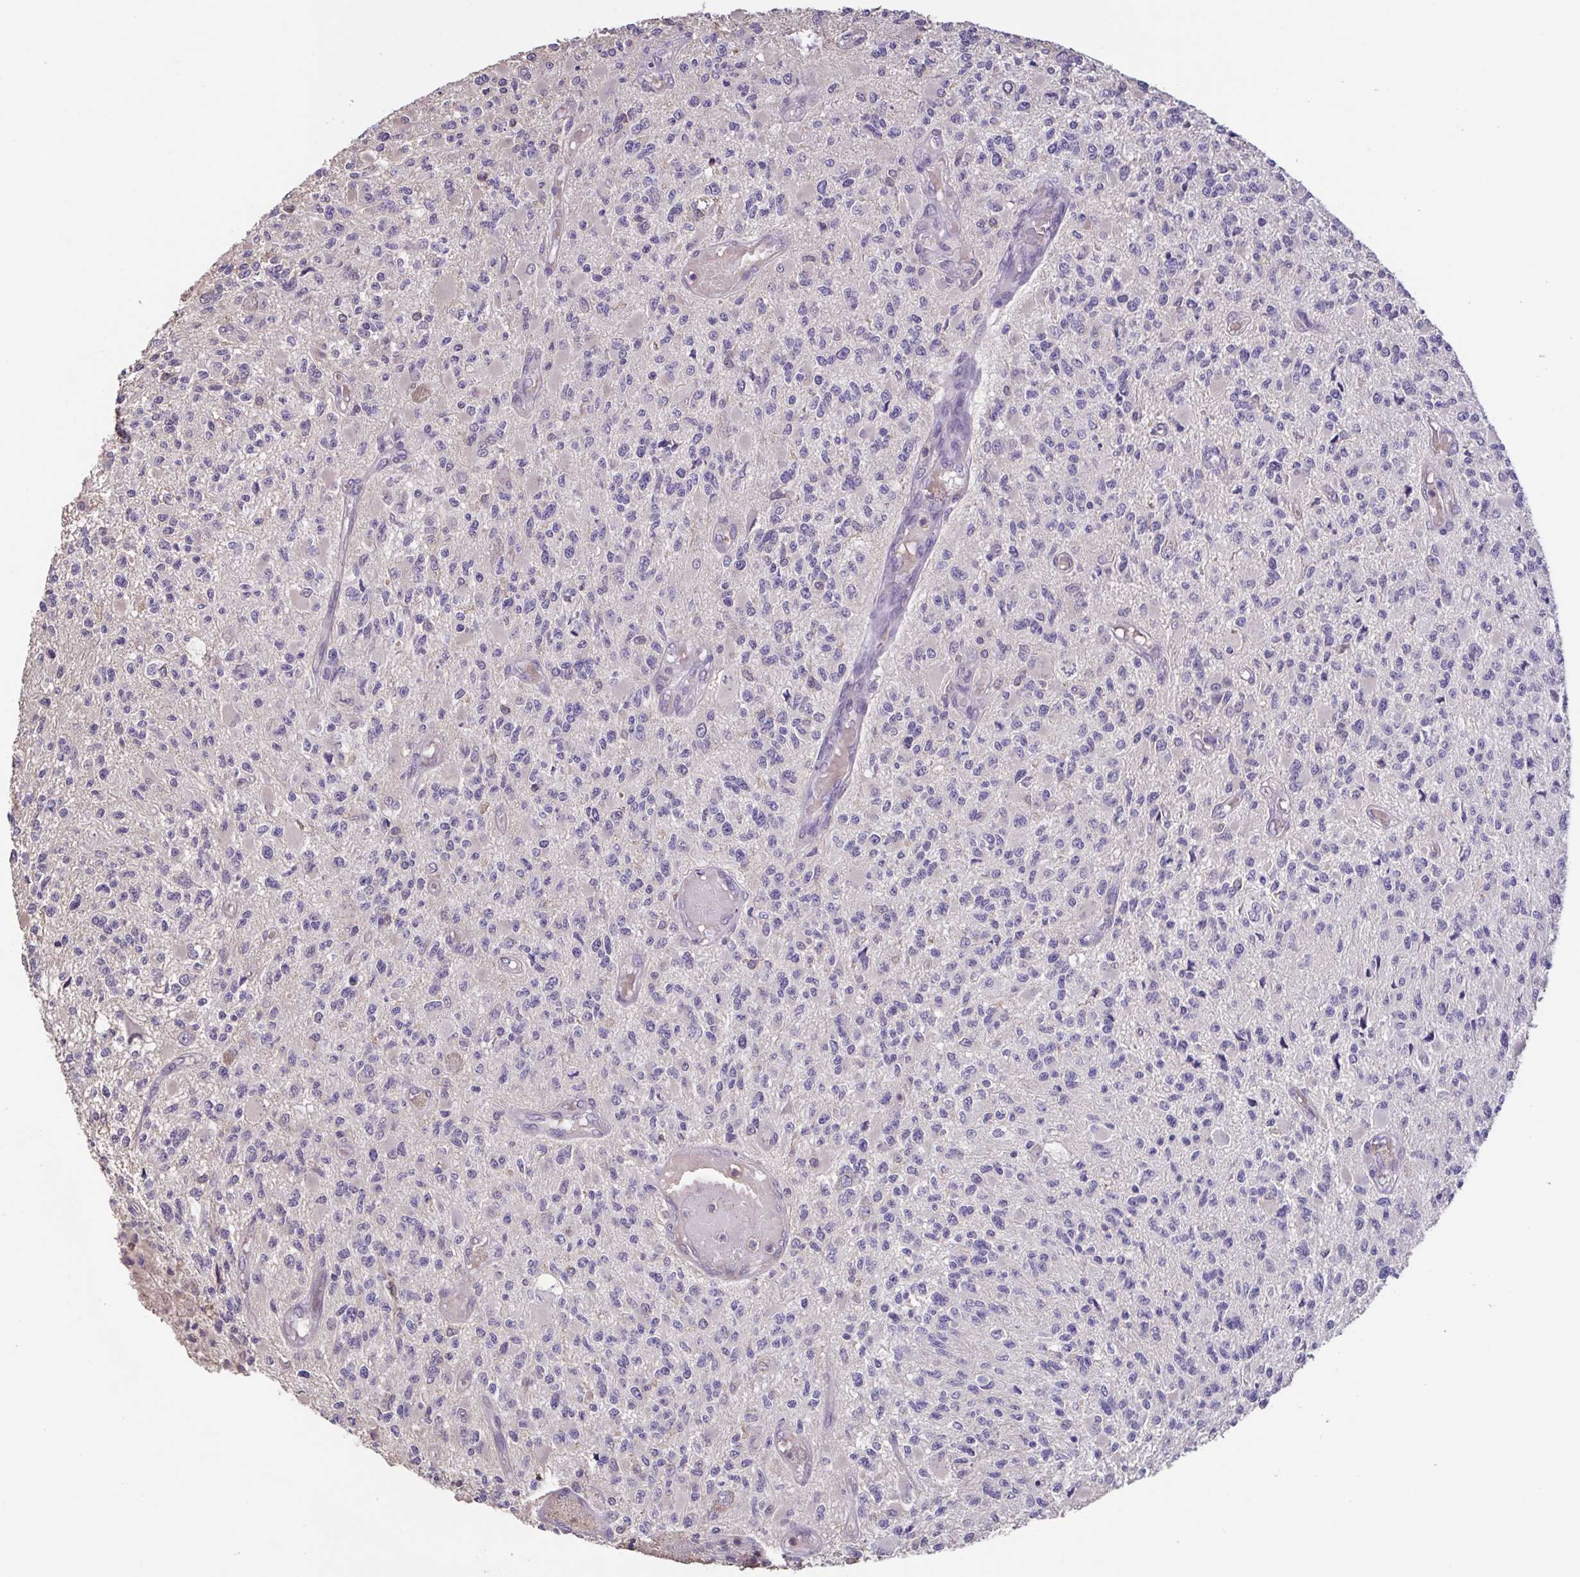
{"staining": {"intensity": "negative", "quantity": "none", "location": "none"}, "tissue": "glioma", "cell_type": "Tumor cells", "image_type": "cancer", "snomed": [{"axis": "morphology", "description": "Glioma, malignant, High grade"}, {"axis": "topography", "description": "Brain"}], "caption": "DAB immunohistochemical staining of glioma shows no significant expression in tumor cells. The staining is performed using DAB brown chromogen with nuclei counter-stained in using hematoxylin.", "gene": "ACTRT2", "patient": {"sex": "female", "age": 63}}